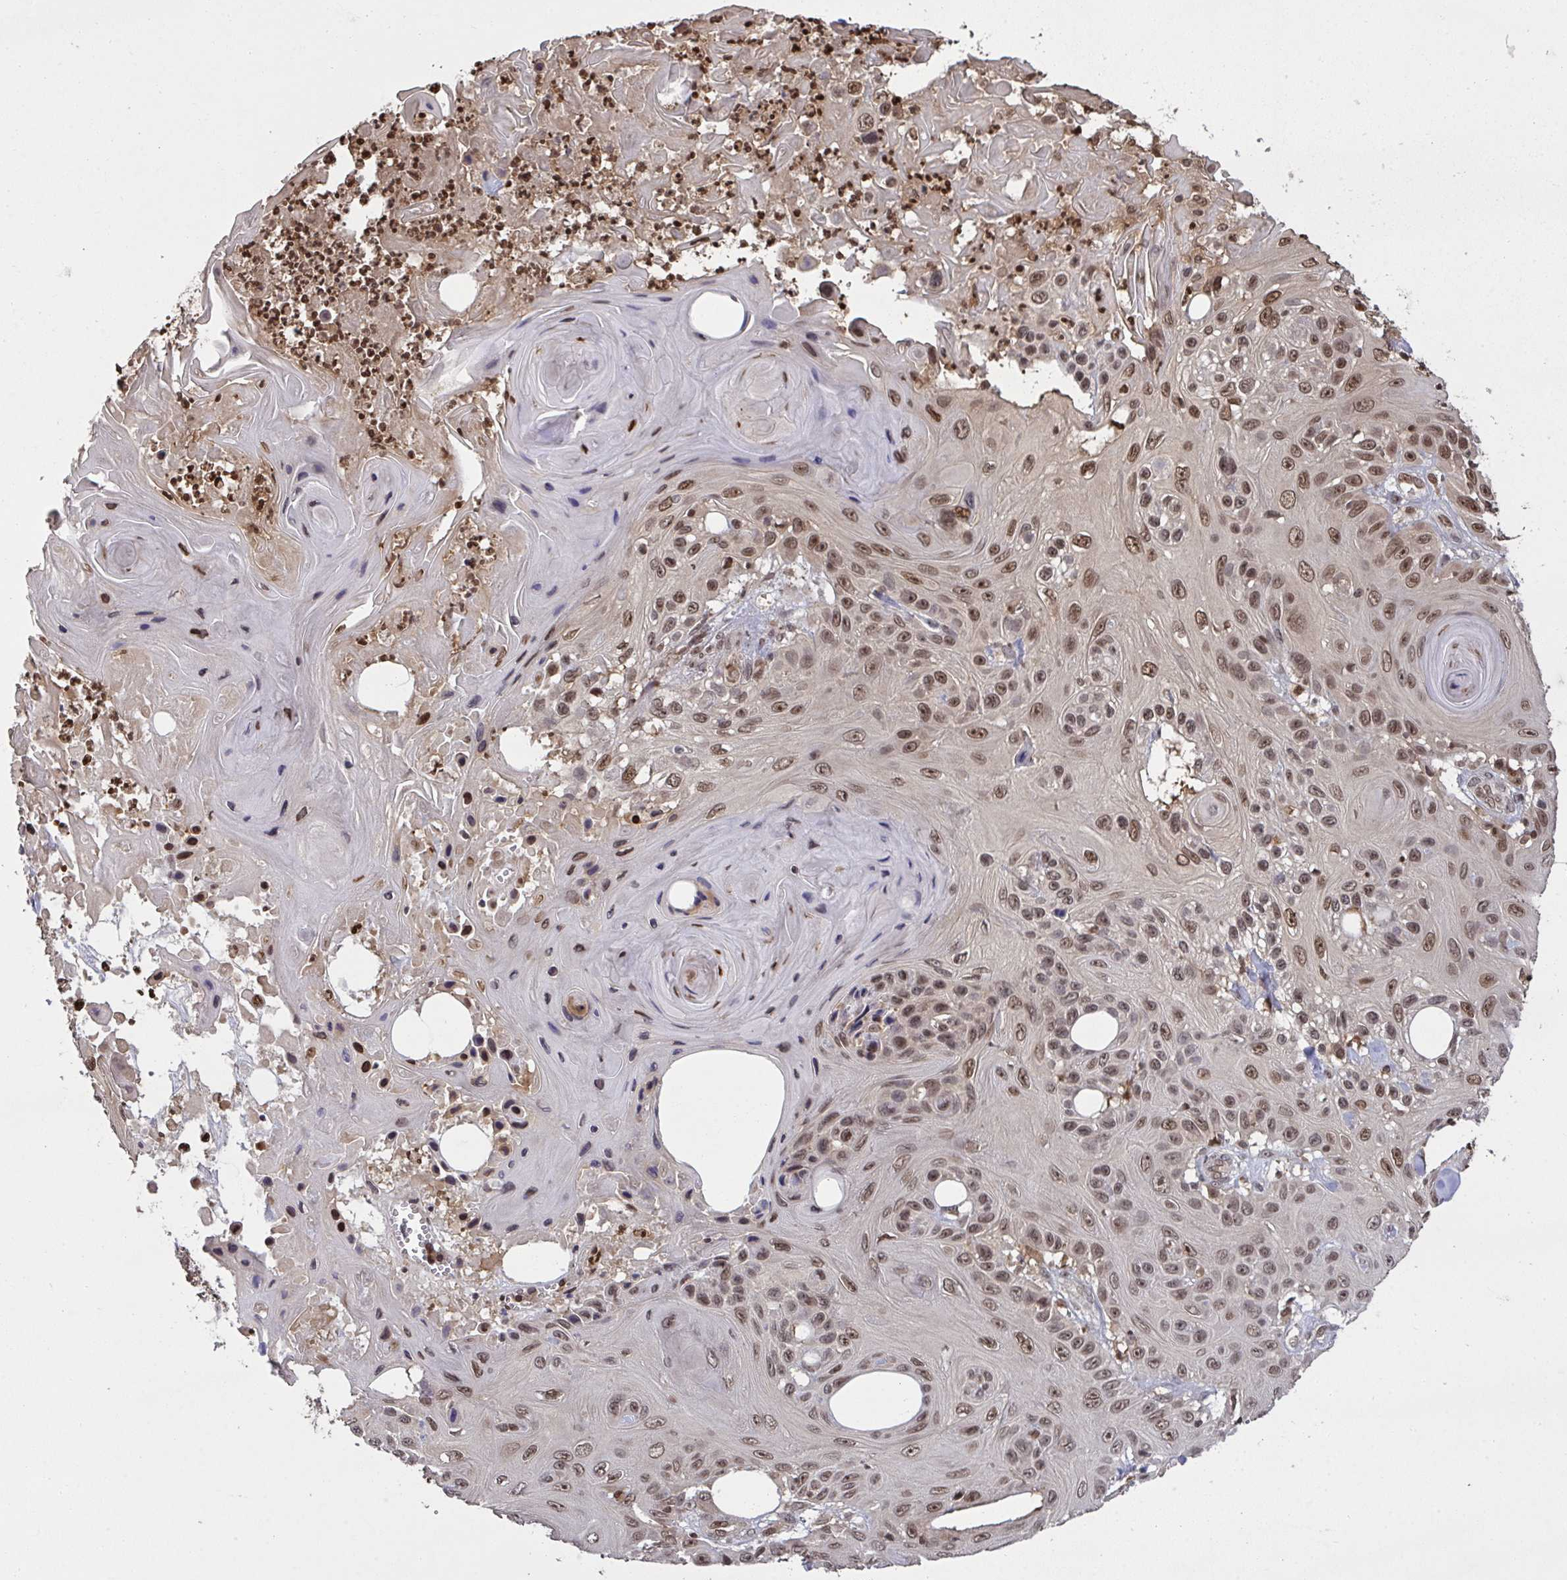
{"staining": {"intensity": "moderate", "quantity": ">75%", "location": "nuclear"}, "tissue": "skin cancer", "cell_type": "Tumor cells", "image_type": "cancer", "snomed": [{"axis": "morphology", "description": "Squamous cell carcinoma, NOS"}, {"axis": "topography", "description": "Skin"}], "caption": "IHC micrograph of skin squamous cell carcinoma stained for a protein (brown), which demonstrates medium levels of moderate nuclear staining in about >75% of tumor cells.", "gene": "UXT", "patient": {"sex": "male", "age": 82}}